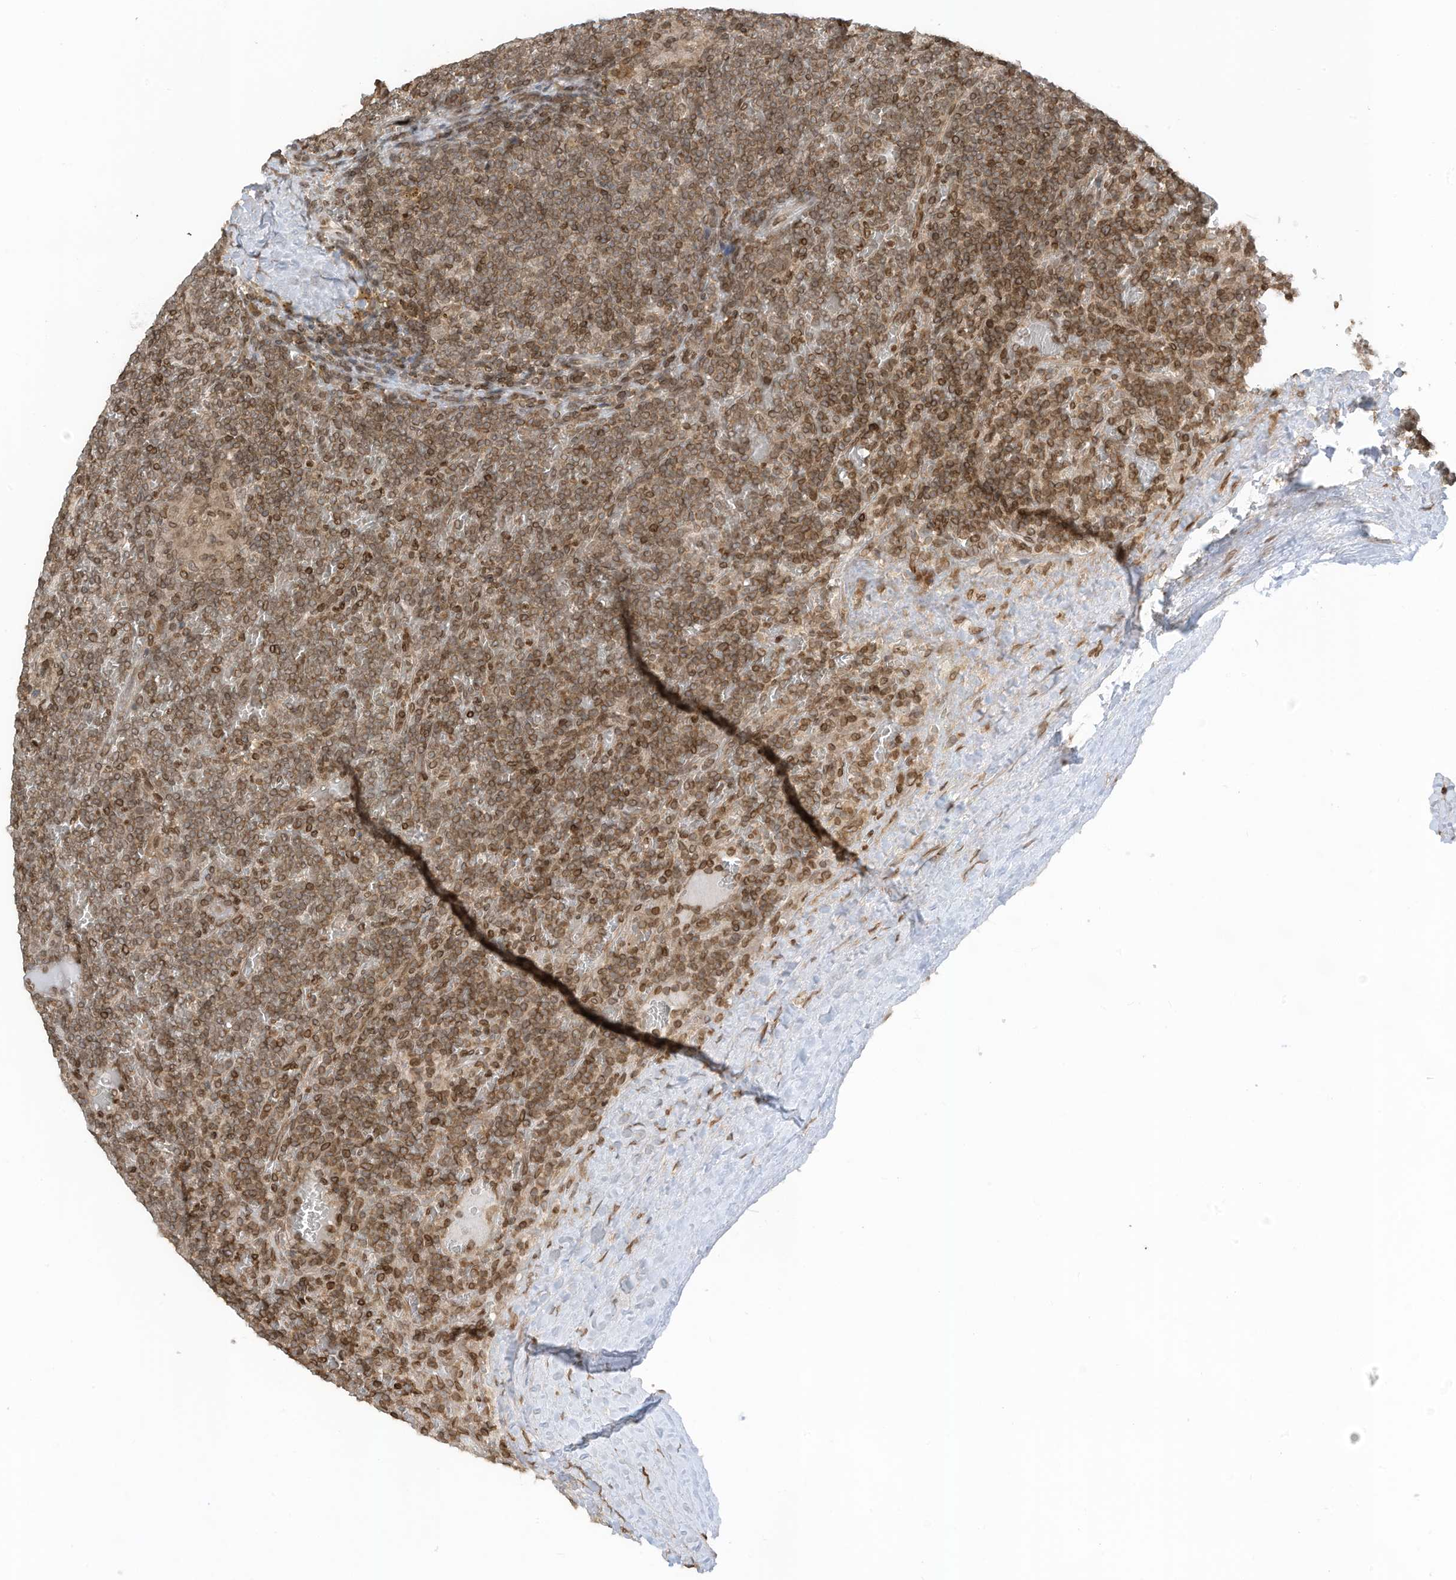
{"staining": {"intensity": "moderate", "quantity": ">75%", "location": "cytoplasmic/membranous,nuclear"}, "tissue": "lymphoma", "cell_type": "Tumor cells", "image_type": "cancer", "snomed": [{"axis": "morphology", "description": "Malignant lymphoma, non-Hodgkin's type, Low grade"}, {"axis": "topography", "description": "Spleen"}], "caption": "Protein expression analysis of human malignant lymphoma, non-Hodgkin's type (low-grade) reveals moderate cytoplasmic/membranous and nuclear staining in approximately >75% of tumor cells. (DAB (3,3'-diaminobenzidine) = brown stain, brightfield microscopy at high magnification).", "gene": "RABL3", "patient": {"sex": "female", "age": 19}}